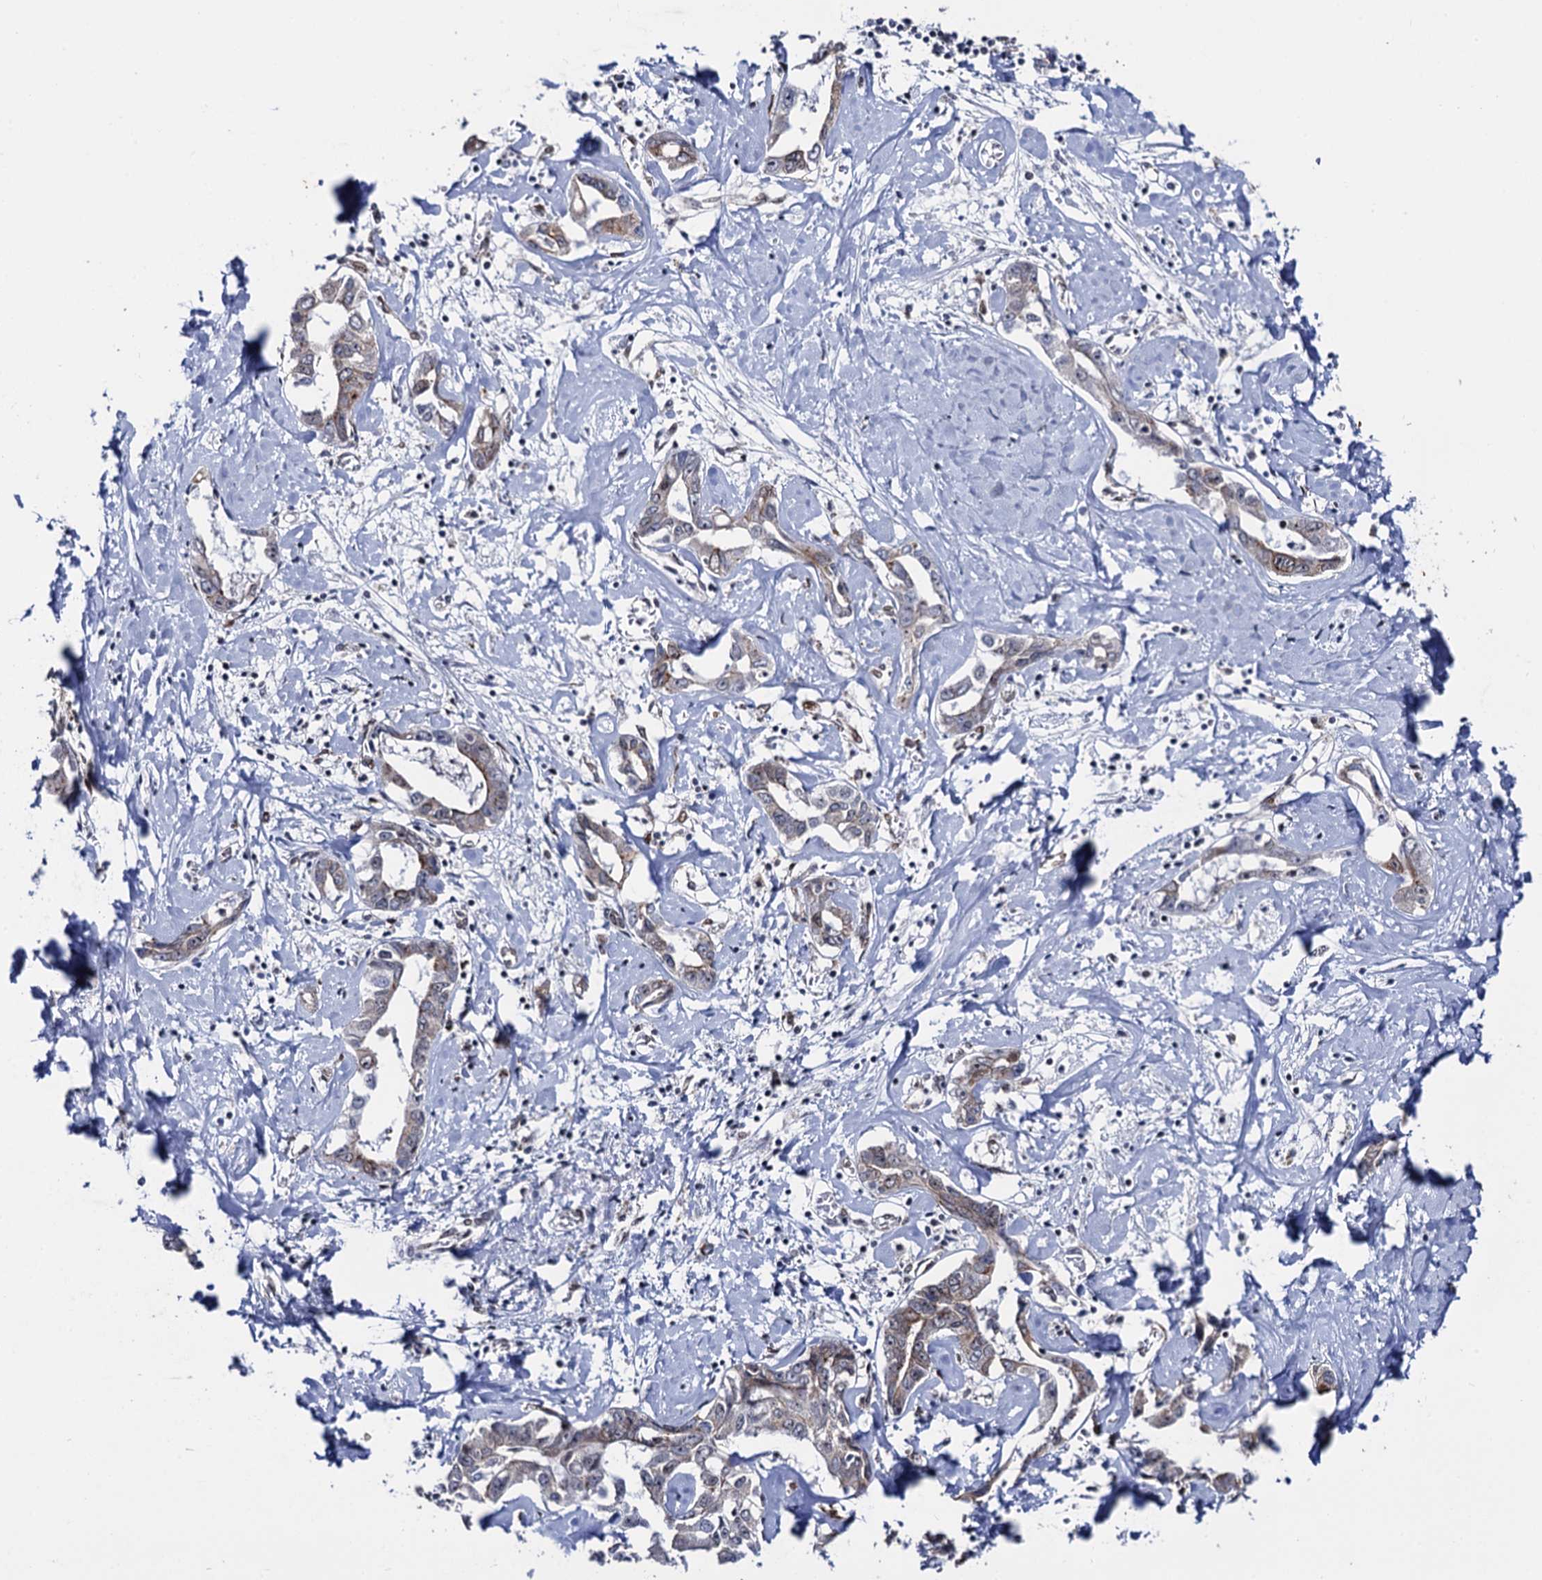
{"staining": {"intensity": "weak", "quantity": "25%-75%", "location": "cytoplasmic/membranous"}, "tissue": "liver cancer", "cell_type": "Tumor cells", "image_type": "cancer", "snomed": [{"axis": "morphology", "description": "Cholangiocarcinoma"}, {"axis": "topography", "description": "Liver"}], "caption": "About 25%-75% of tumor cells in human liver cancer display weak cytoplasmic/membranous protein staining as visualized by brown immunohistochemical staining.", "gene": "THAP2", "patient": {"sex": "male", "age": 59}}